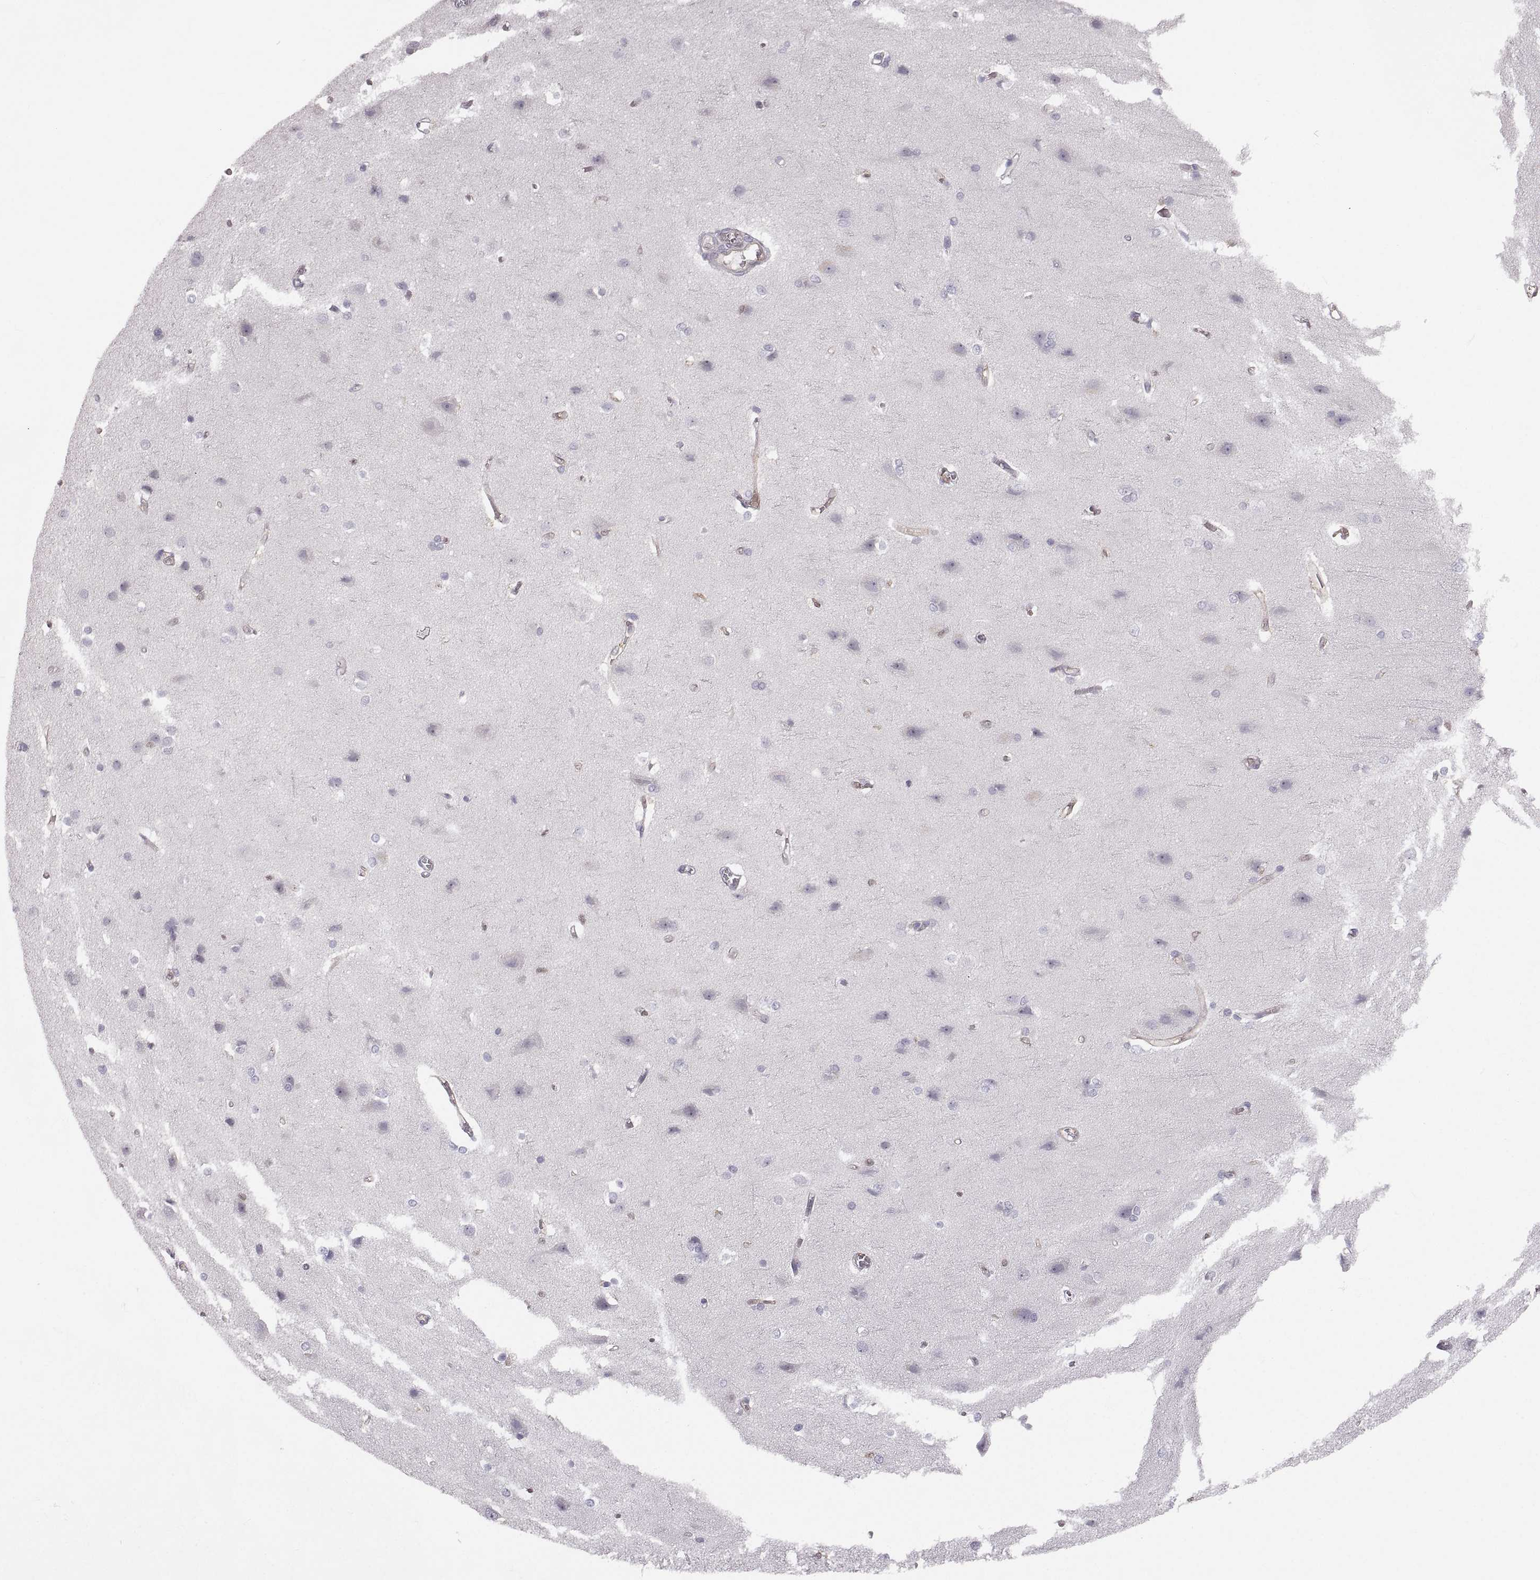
{"staining": {"intensity": "weak", "quantity": ">75%", "location": "cytoplasmic/membranous"}, "tissue": "cerebral cortex", "cell_type": "Endothelial cells", "image_type": "normal", "snomed": [{"axis": "morphology", "description": "Normal tissue, NOS"}, {"axis": "topography", "description": "Cerebral cortex"}], "caption": "Immunohistochemistry photomicrograph of normal cerebral cortex stained for a protein (brown), which displays low levels of weak cytoplasmic/membranous positivity in about >75% of endothelial cells.", "gene": "PGM5", "patient": {"sex": "male", "age": 37}}